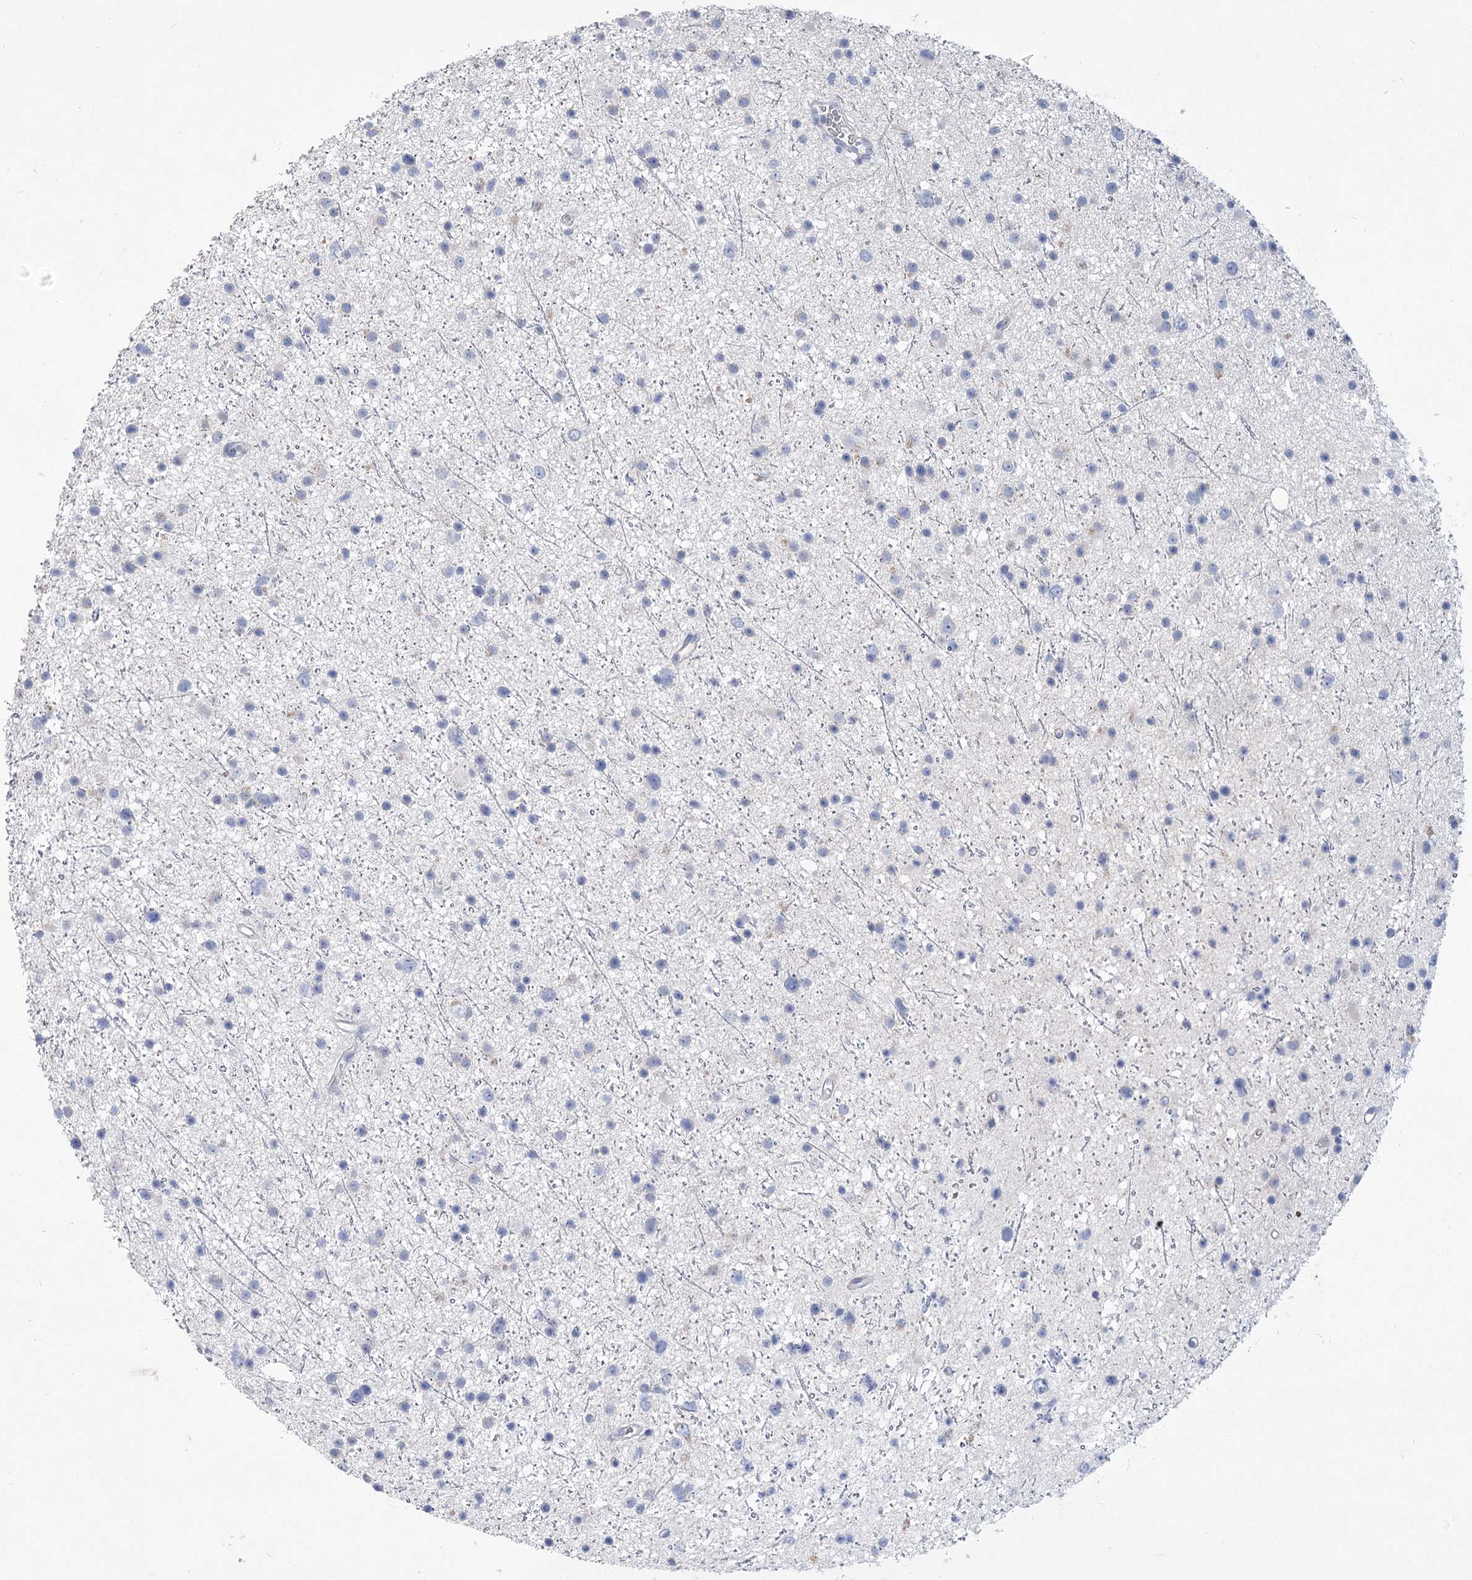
{"staining": {"intensity": "negative", "quantity": "none", "location": "none"}, "tissue": "glioma", "cell_type": "Tumor cells", "image_type": "cancer", "snomed": [{"axis": "morphology", "description": "Glioma, malignant, Low grade"}, {"axis": "topography", "description": "Cerebral cortex"}], "caption": "DAB (3,3'-diaminobenzidine) immunohistochemical staining of glioma exhibits no significant staining in tumor cells.", "gene": "SLC9A3", "patient": {"sex": "female", "age": 39}}